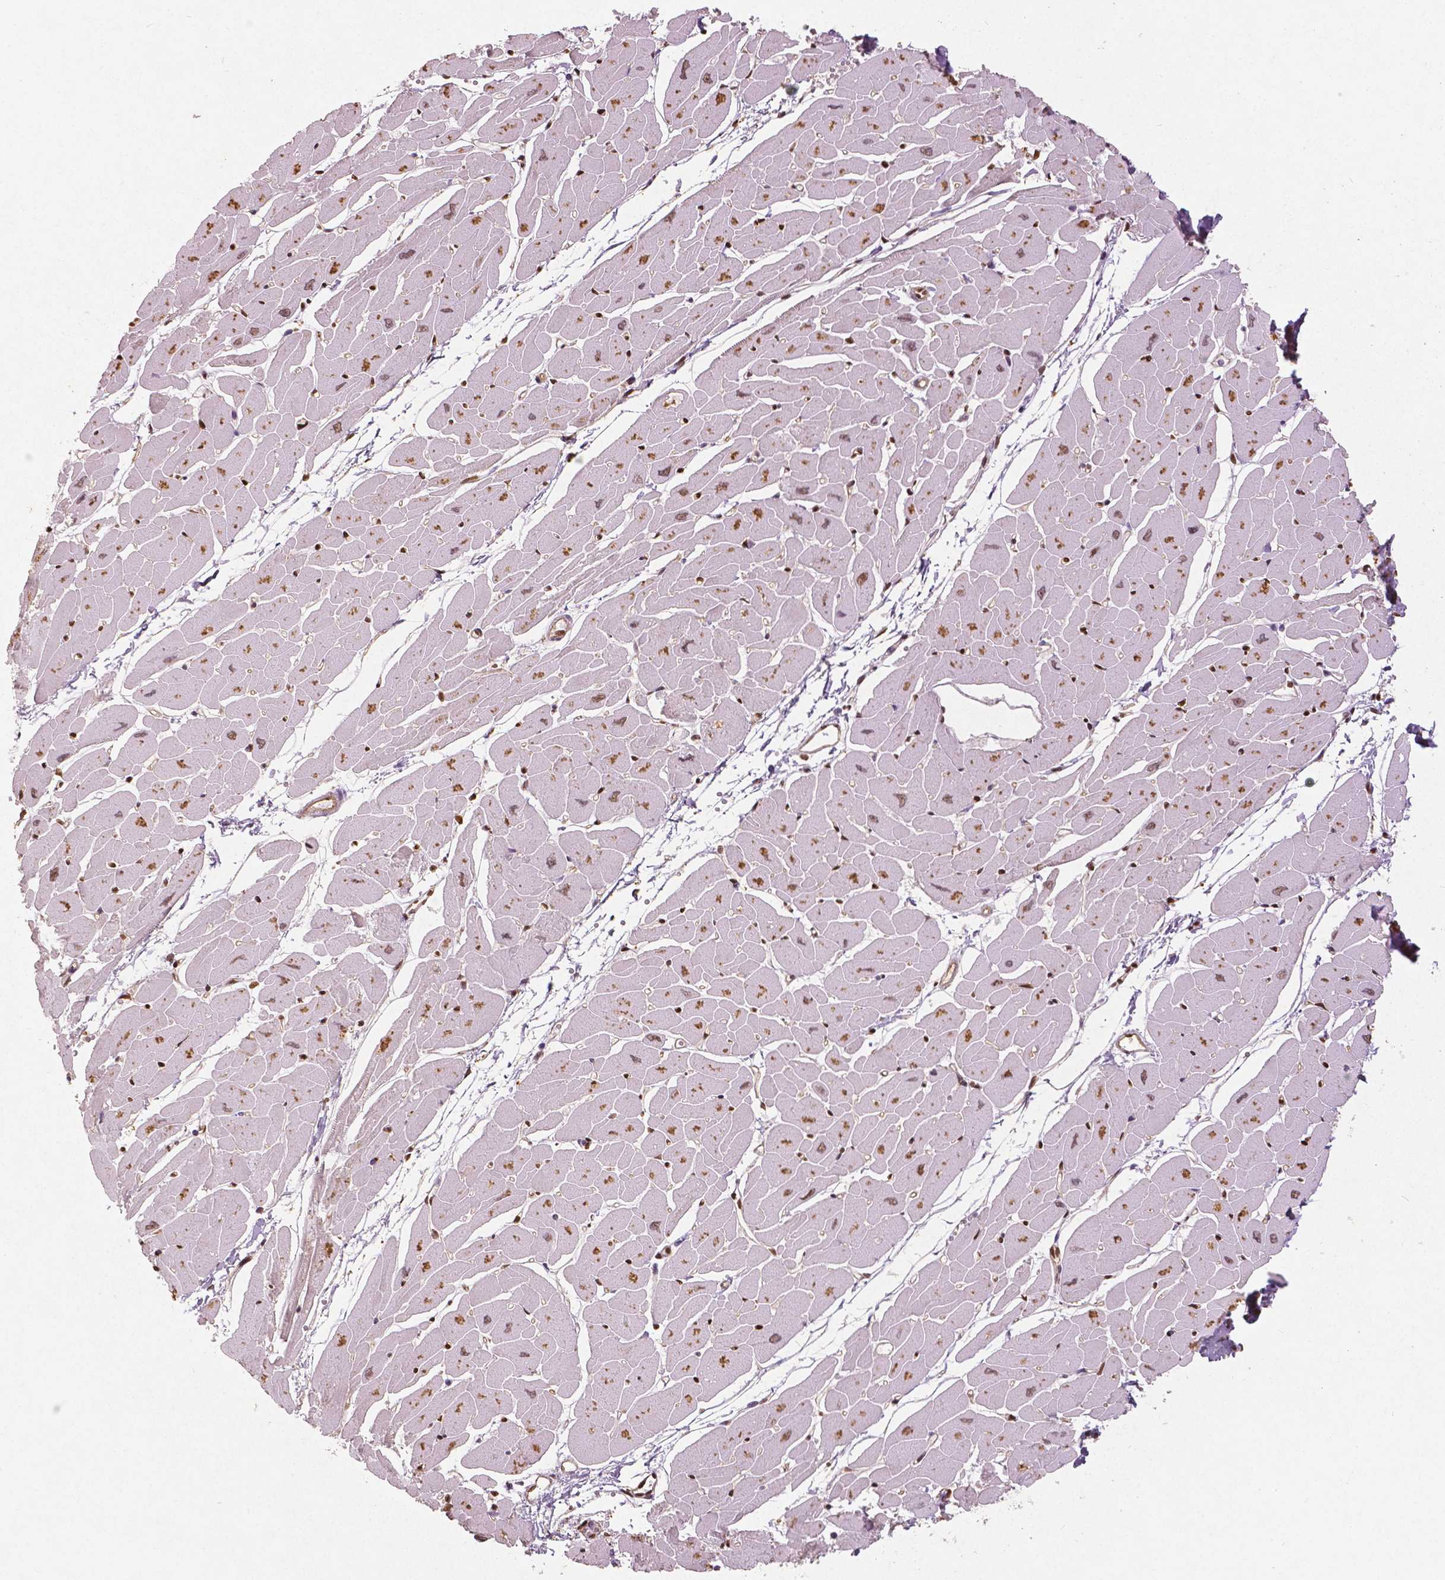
{"staining": {"intensity": "weak", "quantity": ">75%", "location": "nuclear"}, "tissue": "heart muscle", "cell_type": "Cardiomyocytes", "image_type": "normal", "snomed": [{"axis": "morphology", "description": "Normal tissue, NOS"}, {"axis": "topography", "description": "Heart"}], "caption": "Normal heart muscle displays weak nuclear expression in approximately >75% of cardiomyocytes The staining was performed using DAB (3,3'-diaminobenzidine), with brown indicating positive protein expression. Nuclei are stained blue with hematoxylin..", "gene": "WWTR1", "patient": {"sex": "male", "age": 57}}